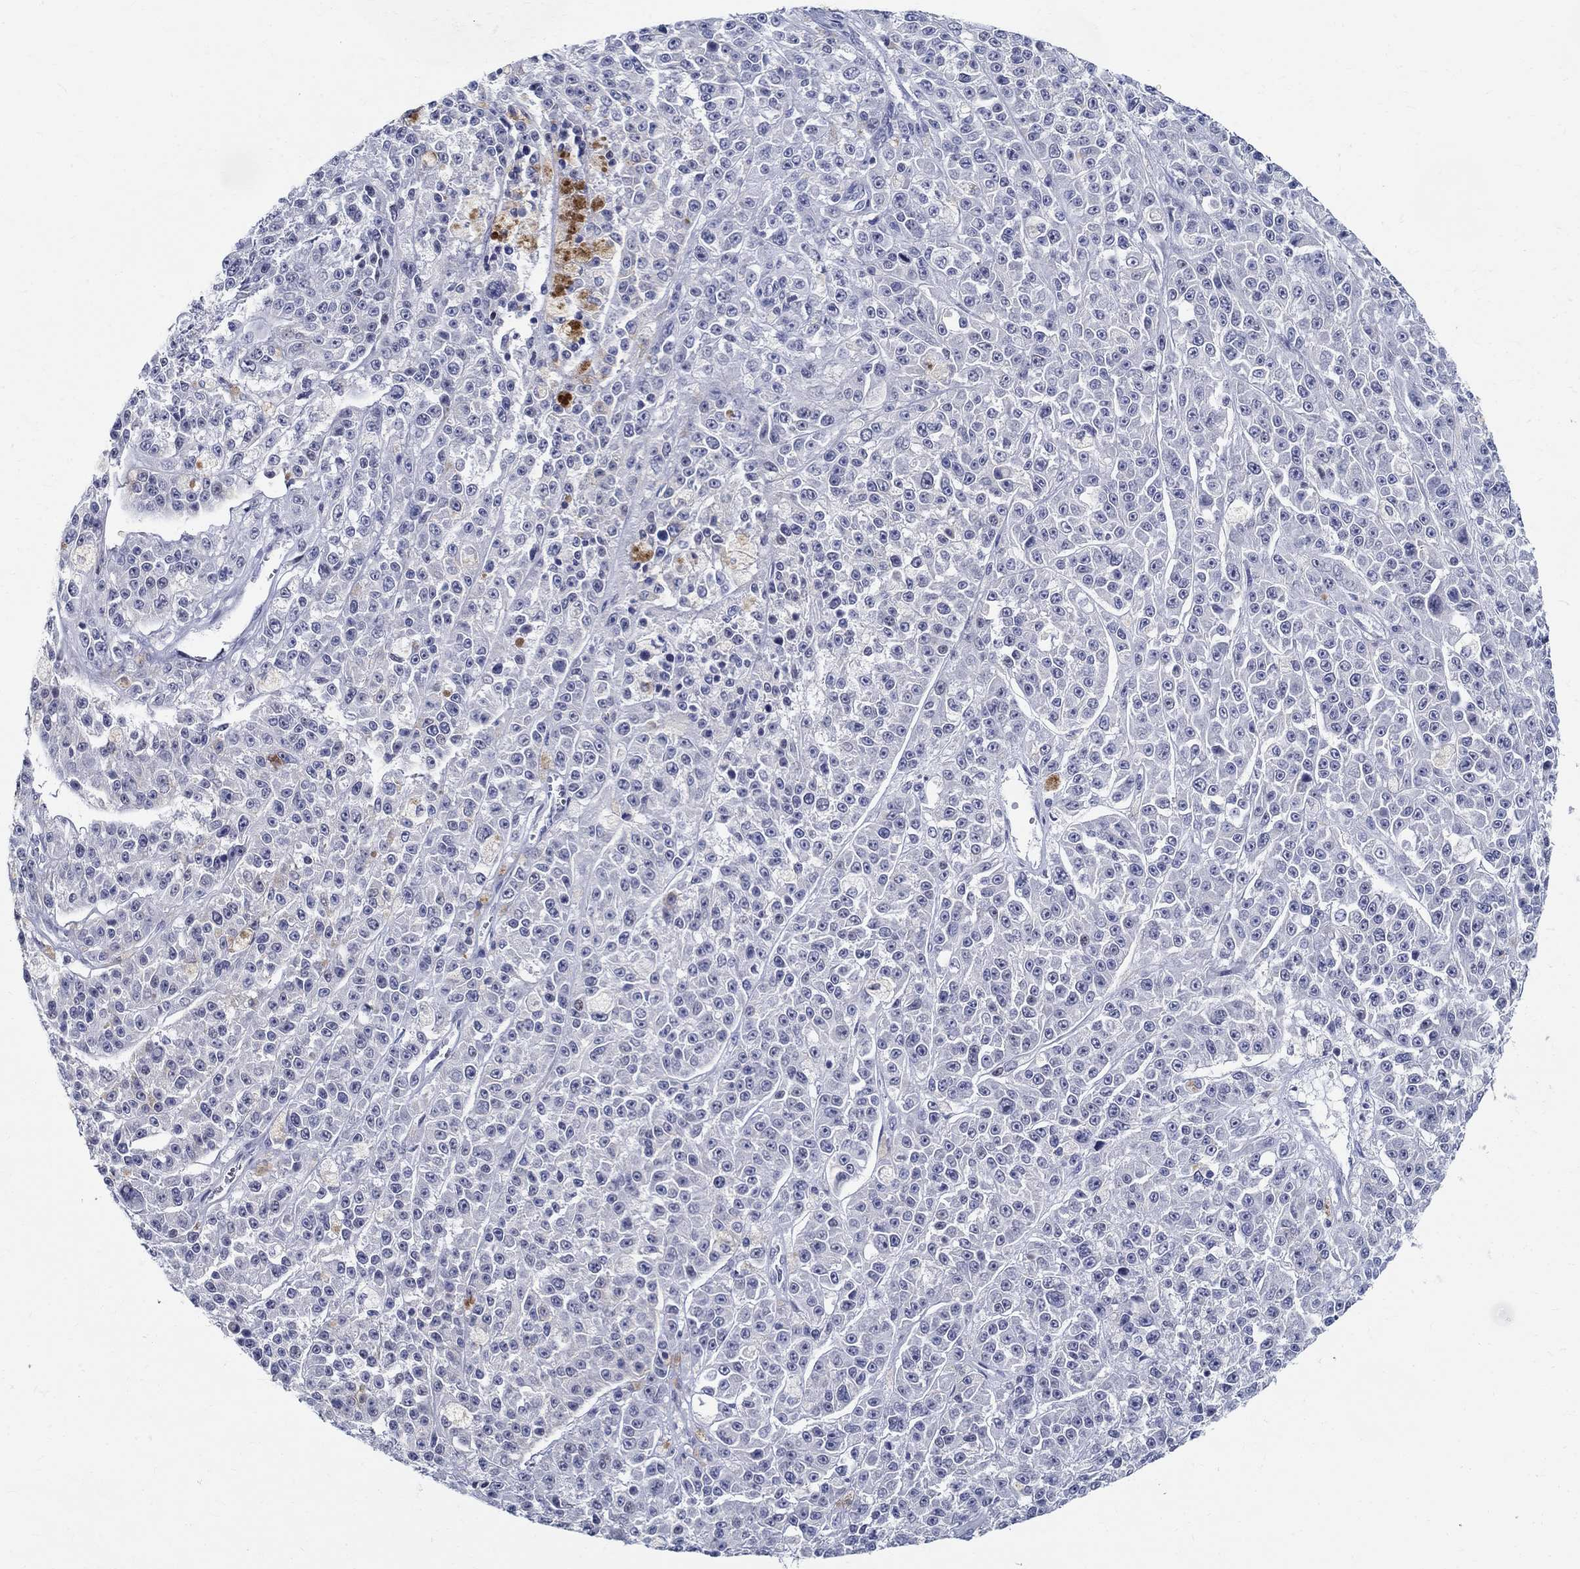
{"staining": {"intensity": "negative", "quantity": "none", "location": "none"}, "tissue": "melanoma", "cell_type": "Tumor cells", "image_type": "cancer", "snomed": [{"axis": "morphology", "description": "Malignant melanoma, NOS"}, {"axis": "topography", "description": "Skin"}], "caption": "Immunohistochemistry (IHC) image of neoplastic tissue: human malignant melanoma stained with DAB (3,3'-diaminobenzidine) demonstrates no significant protein staining in tumor cells.", "gene": "CETN1", "patient": {"sex": "female", "age": 58}}